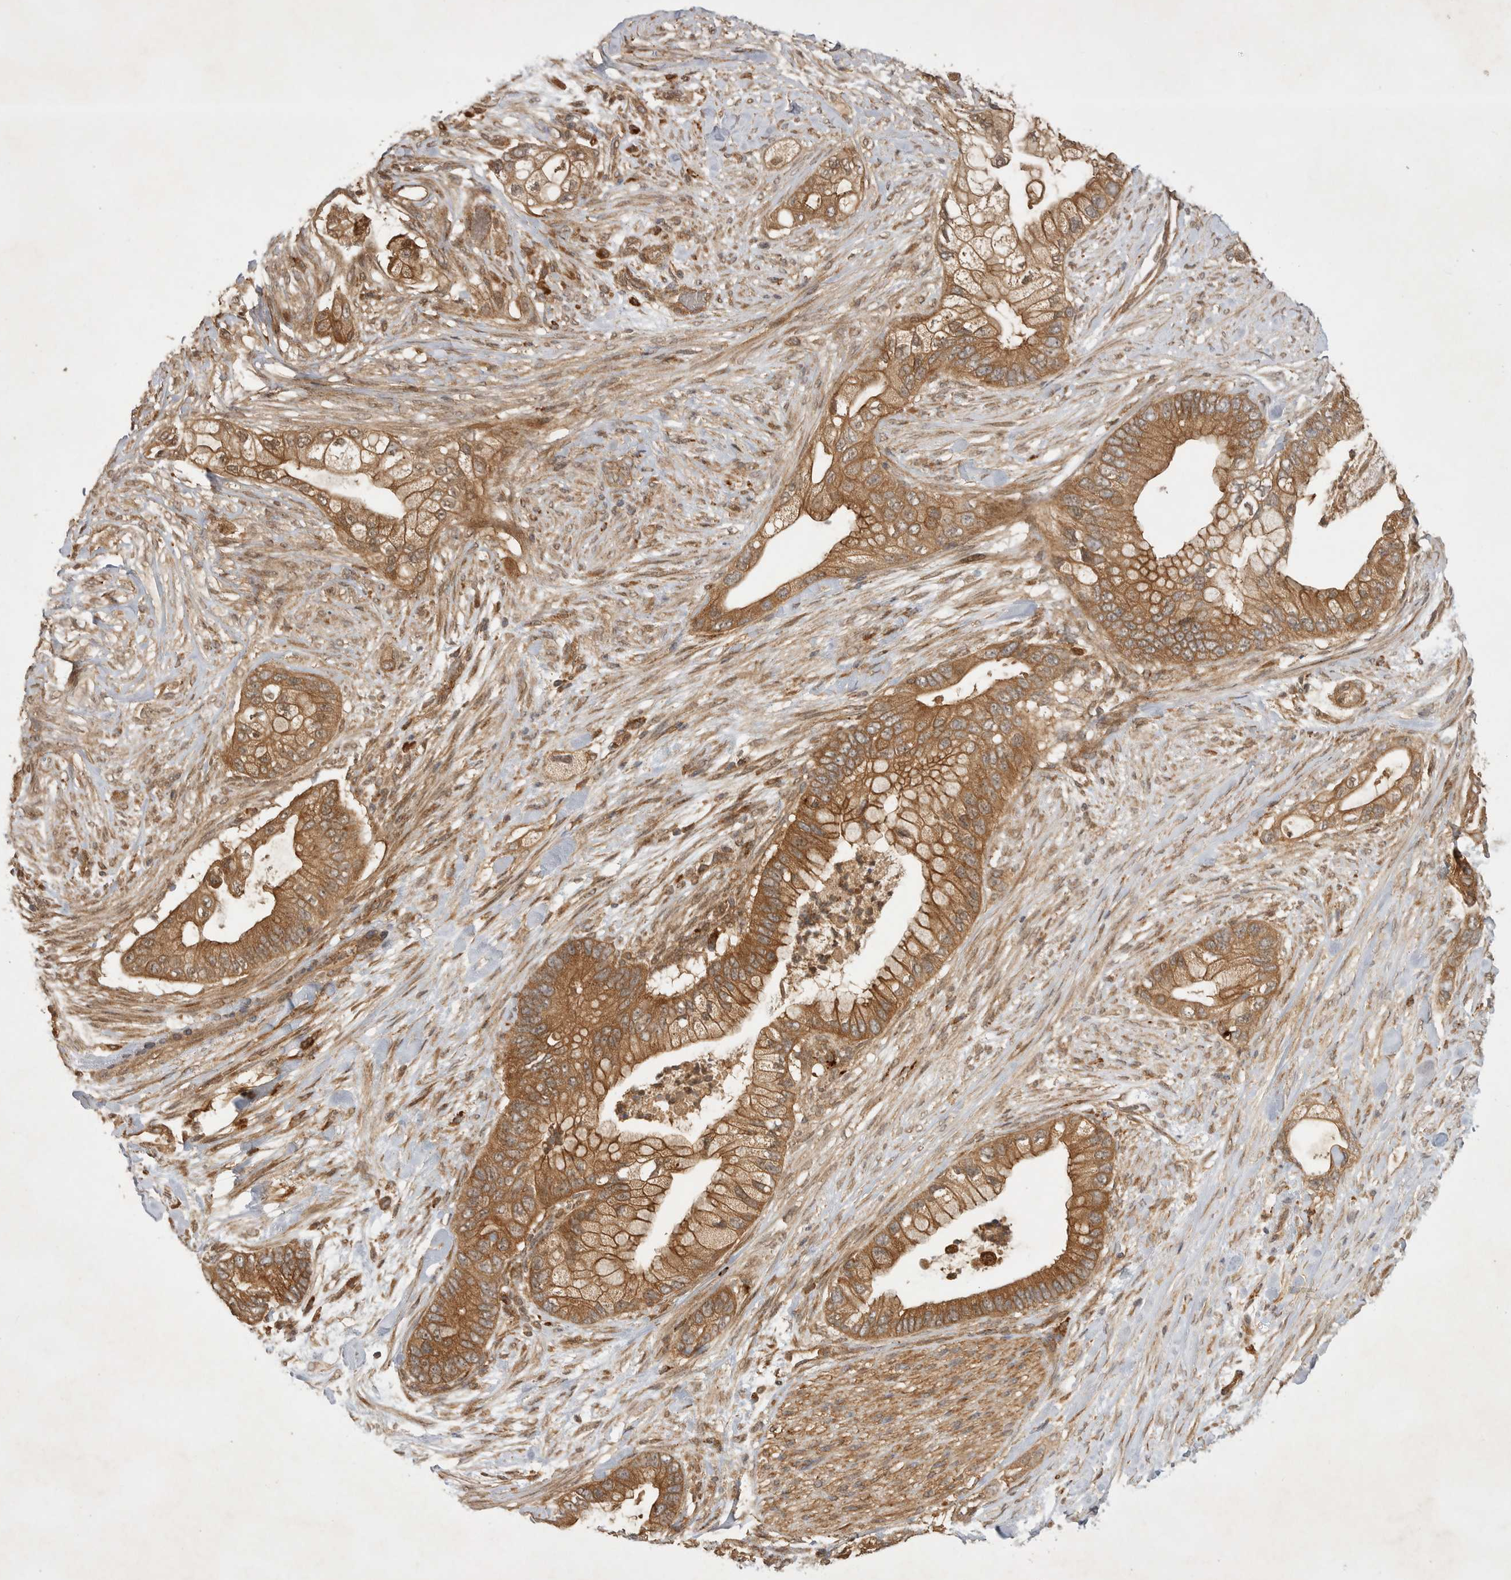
{"staining": {"intensity": "moderate", "quantity": ">75%", "location": "cytoplasmic/membranous"}, "tissue": "pancreatic cancer", "cell_type": "Tumor cells", "image_type": "cancer", "snomed": [{"axis": "morphology", "description": "Adenocarcinoma, NOS"}, {"axis": "topography", "description": "Pancreas"}], "caption": "DAB (3,3'-diaminobenzidine) immunohistochemical staining of human pancreatic cancer shows moderate cytoplasmic/membranous protein positivity in about >75% of tumor cells. (Brightfield microscopy of DAB IHC at high magnification).", "gene": "ZNF232", "patient": {"sex": "male", "age": 53}}